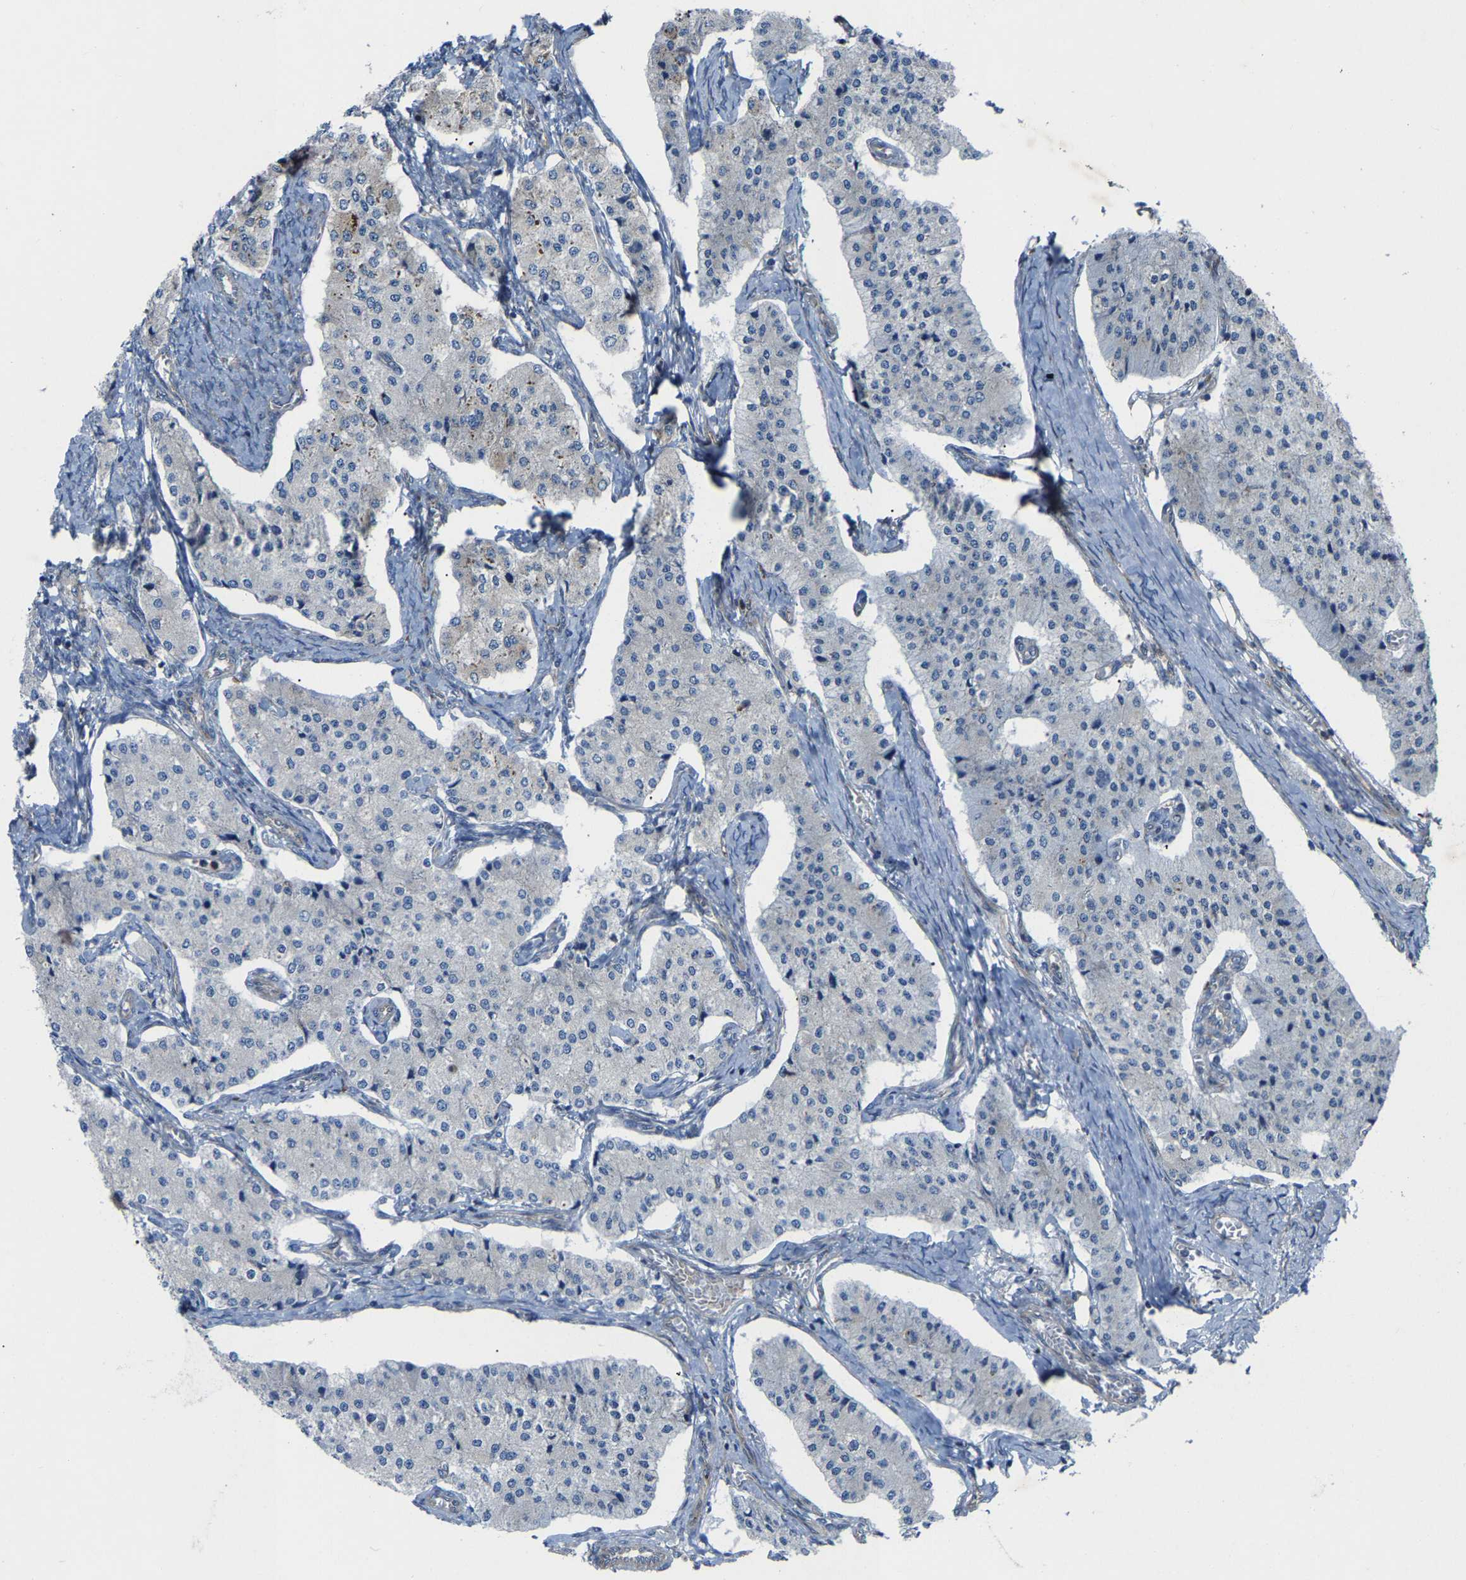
{"staining": {"intensity": "negative", "quantity": "none", "location": "none"}, "tissue": "carcinoid", "cell_type": "Tumor cells", "image_type": "cancer", "snomed": [{"axis": "morphology", "description": "Carcinoid, malignant, NOS"}, {"axis": "topography", "description": "Colon"}], "caption": "Tumor cells show no significant protein positivity in carcinoid (malignant).", "gene": "TOR1B", "patient": {"sex": "female", "age": 52}}